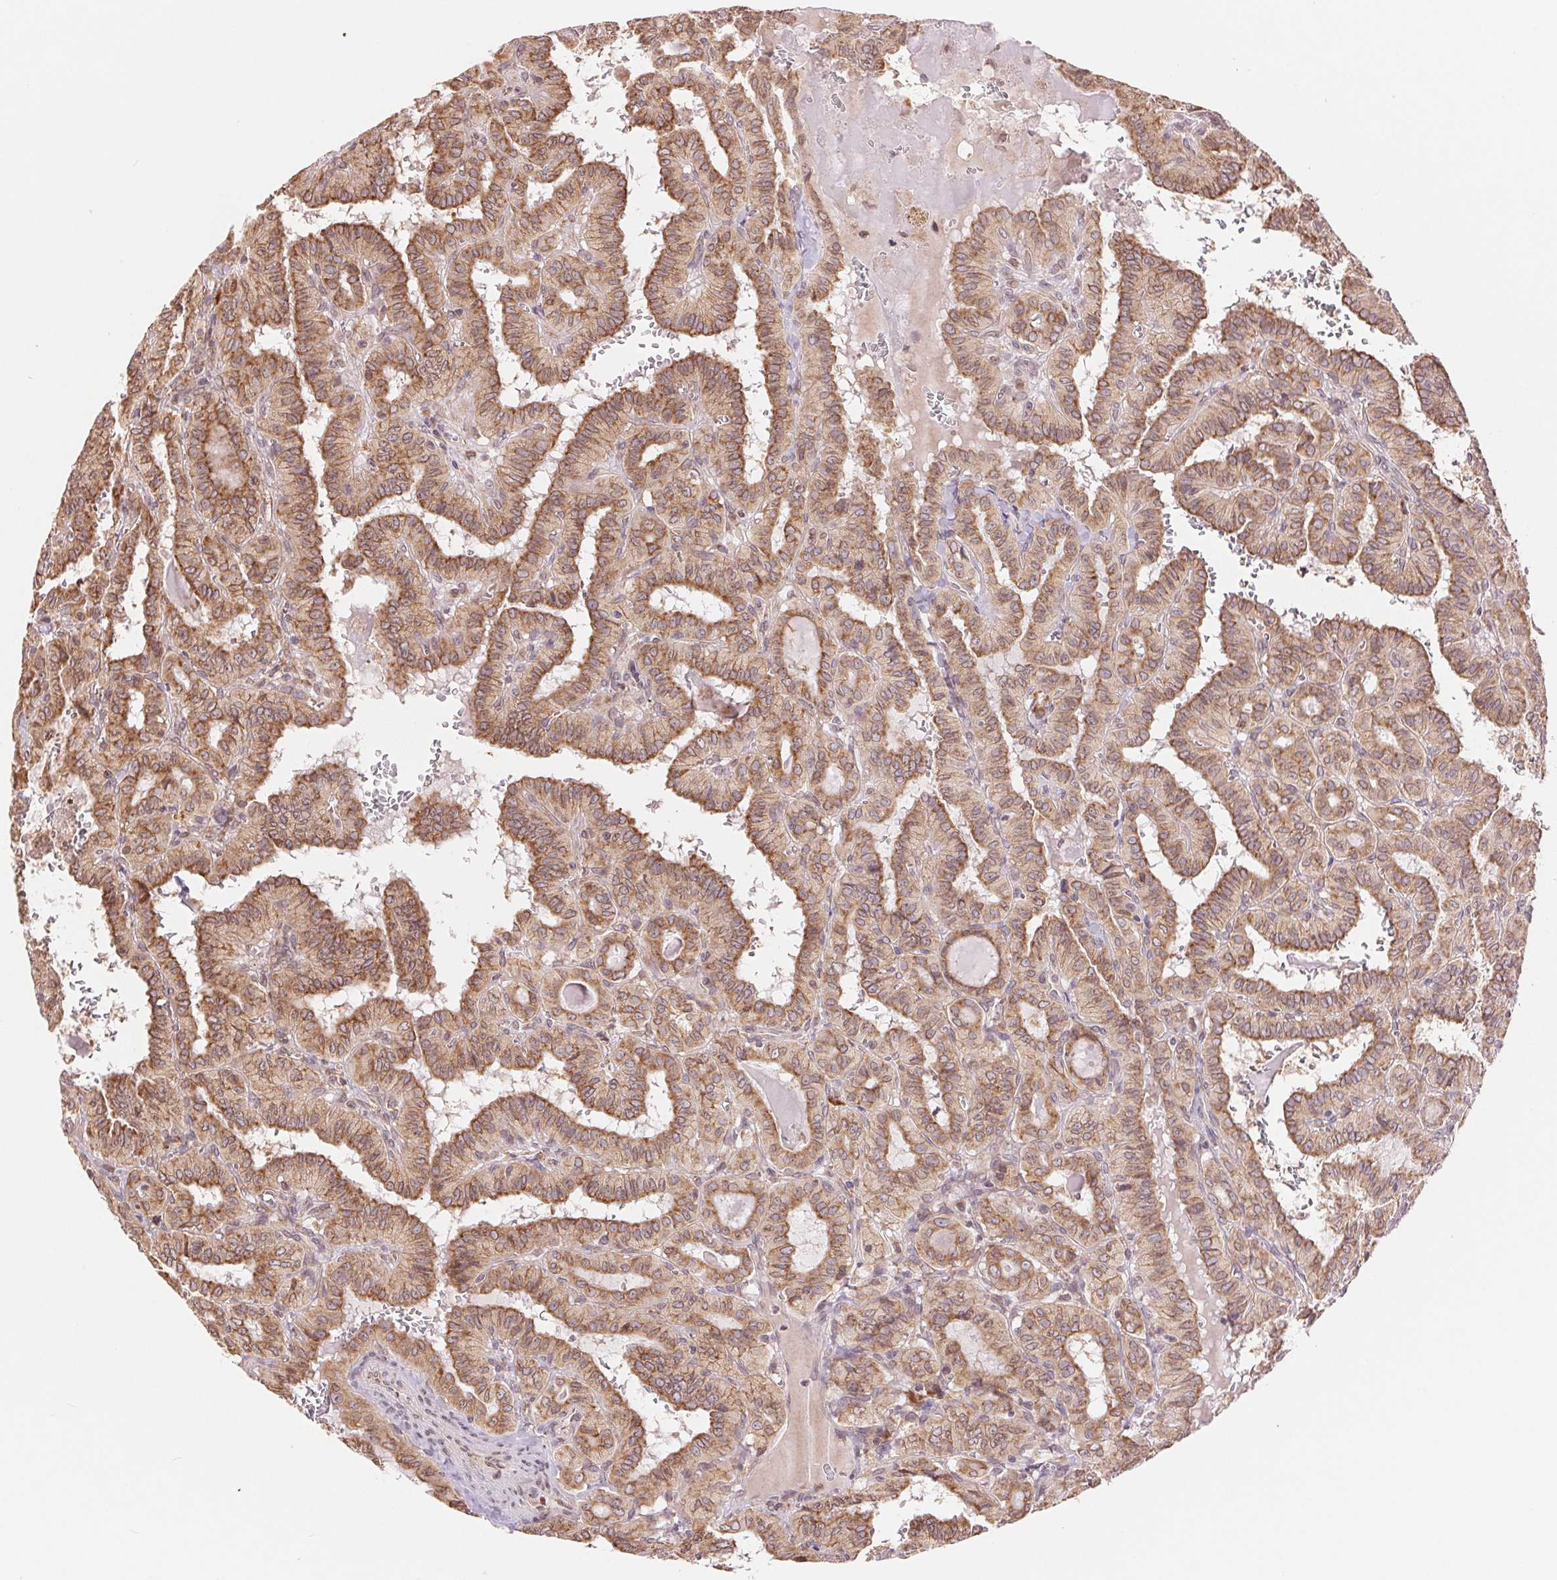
{"staining": {"intensity": "moderate", "quantity": ">75%", "location": "cytoplasmic/membranous"}, "tissue": "thyroid cancer", "cell_type": "Tumor cells", "image_type": "cancer", "snomed": [{"axis": "morphology", "description": "Papillary adenocarcinoma, NOS"}, {"axis": "topography", "description": "Thyroid gland"}], "caption": "Protein staining of papillary adenocarcinoma (thyroid) tissue shows moderate cytoplasmic/membranous expression in about >75% of tumor cells. (DAB IHC, brown staining for protein, blue staining for nuclei).", "gene": "RPN1", "patient": {"sex": "female", "age": 21}}